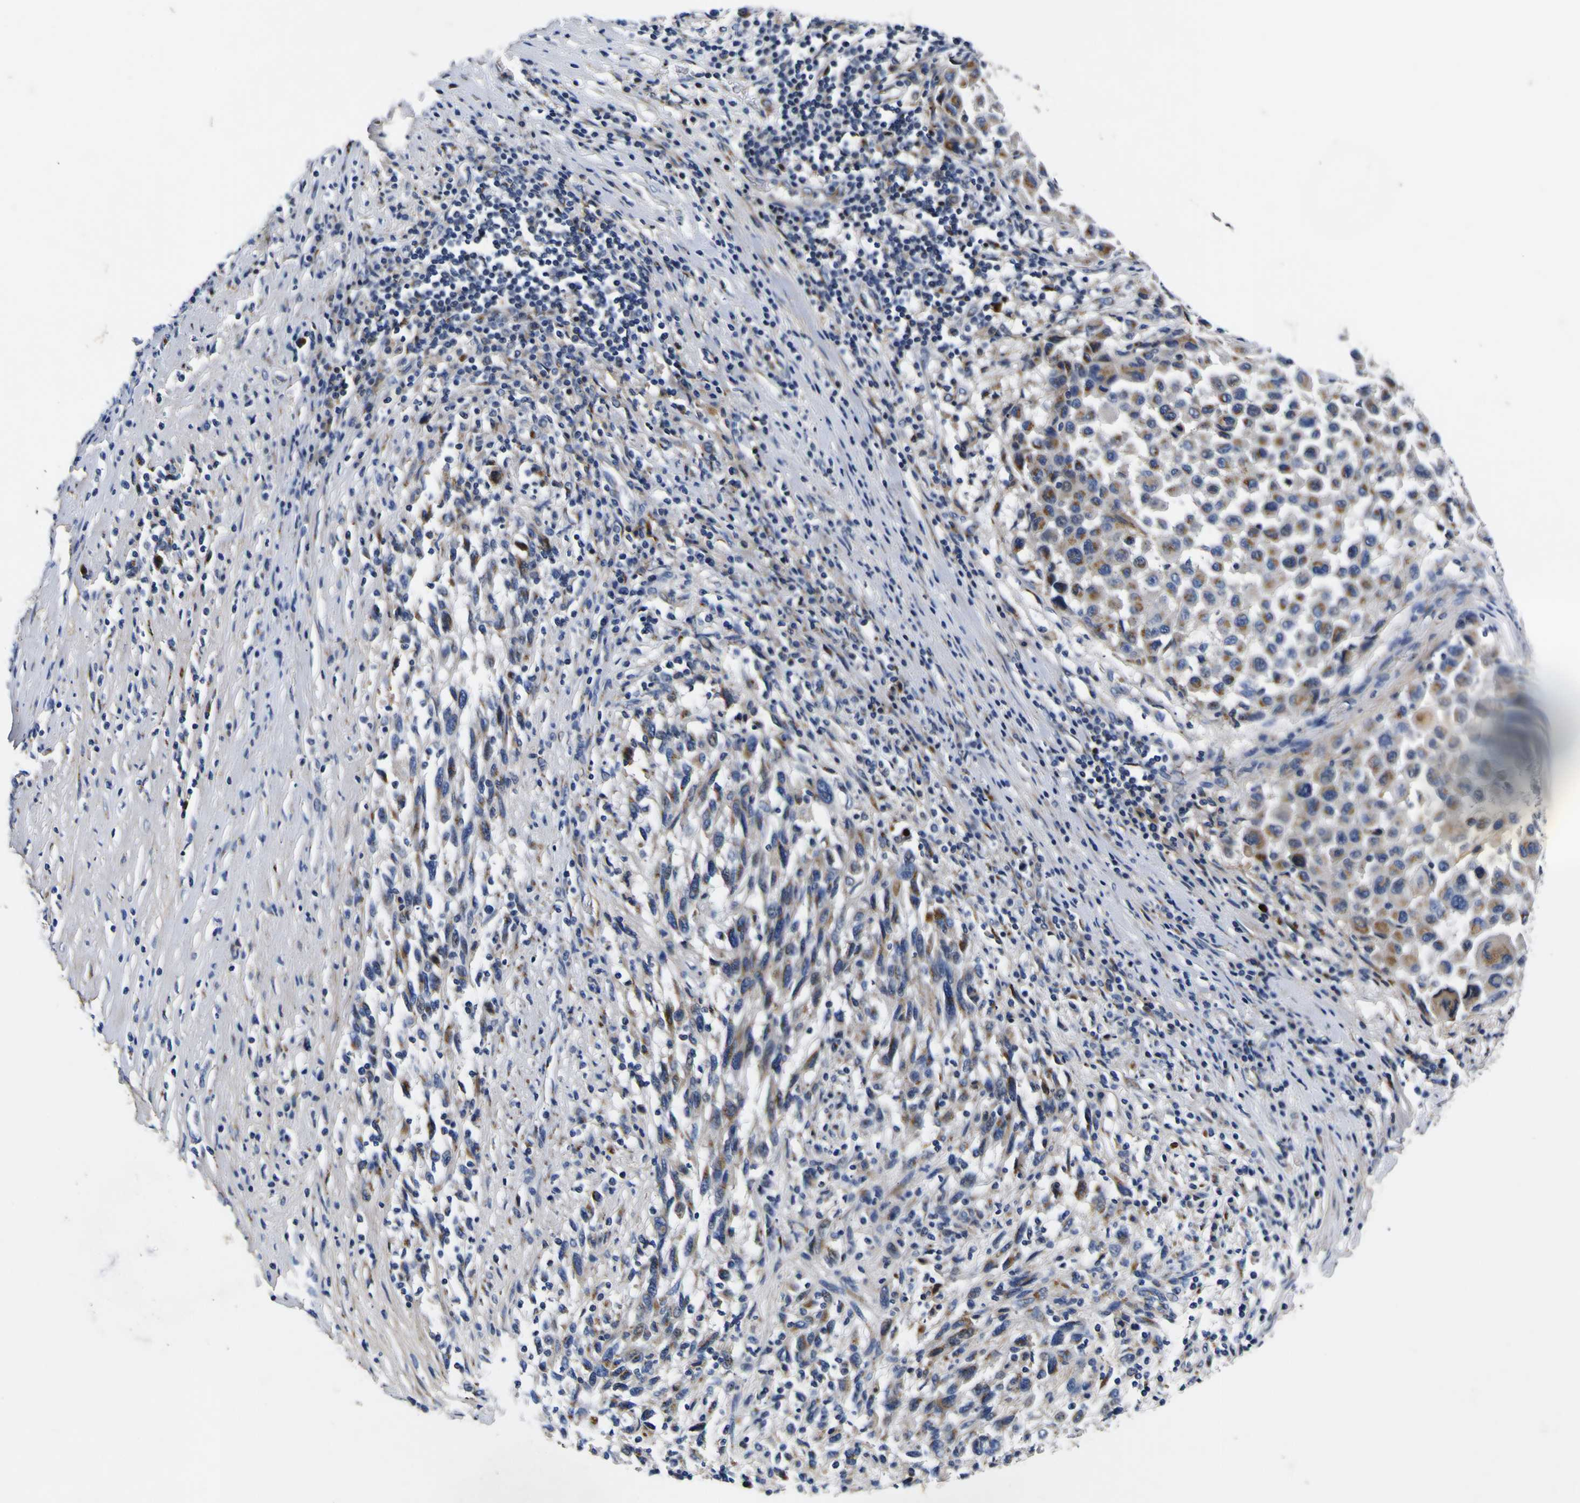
{"staining": {"intensity": "moderate", "quantity": ">75%", "location": "cytoplasmic/membranous"}, "tissue": "melanoma", "cell_type": "Tumor cells", "image_type": "cancer", "snomed": [{"axis": "morphology", "description": "Malignant melanoma, Metastatic site"}, {"axis": "topography", "description": "Lymph node"}], "caption": "A brown stain labels moderate cytoplasmic/membranous positivity of a protein in melanoma tumor cells.", "gene": "COA1", "patient": {"sex": "male", "age": 61}}